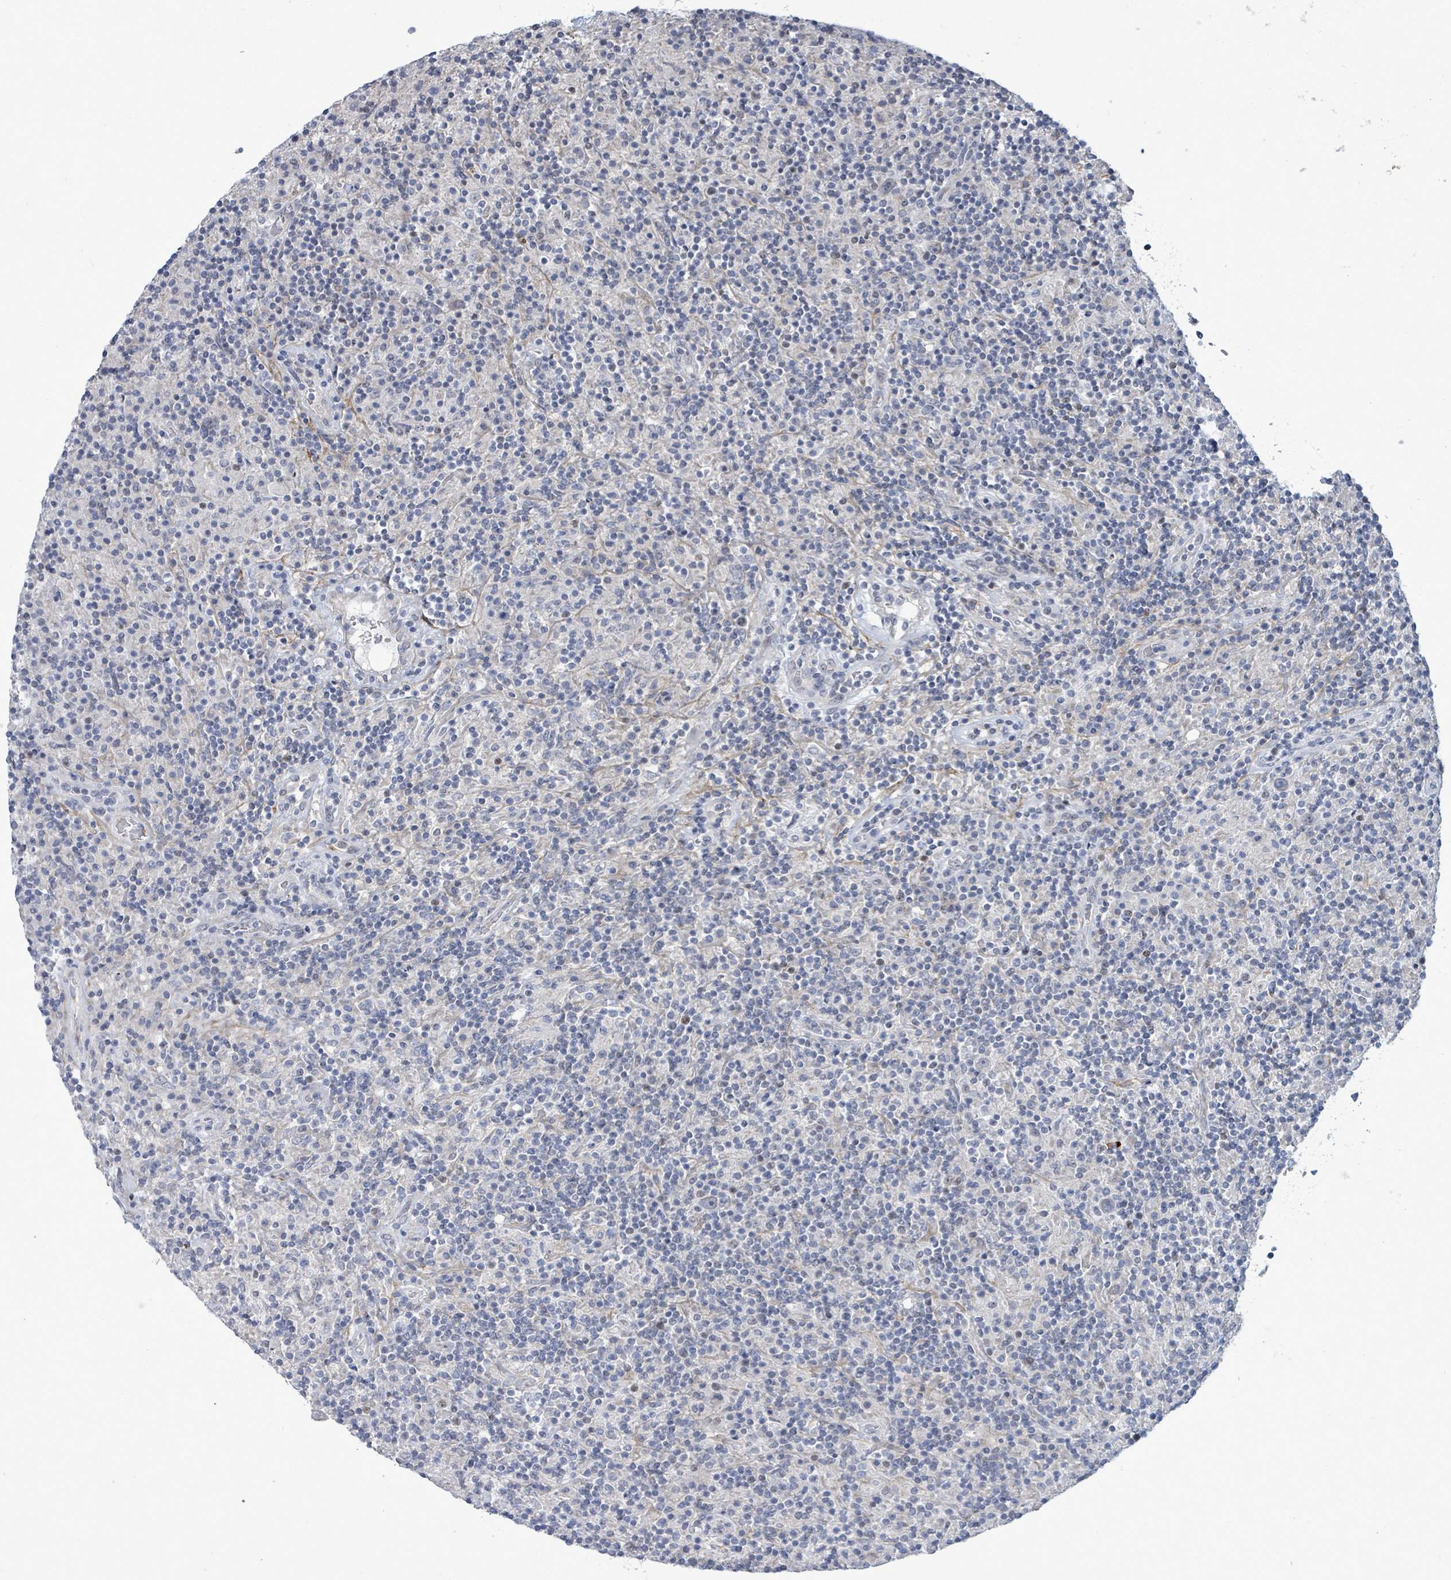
{"staining": {"intensity": "negative", "quantity": "none", "location": "none"}, "tissue": "lymphoma", "cell_type": "Tumor cells", "image_type": "cancer", "snomed": [{"axis": "morphology", "description": "Hodgkin's disease, NOS"}, {"axis": "topography", "description": "Lymph node"}], "caption": "An image of human lymphoma is negative for staining in tumor cells. (Immunohistochemistry (ihc), brightfield microscopy, high magnification).", "gene": "ZFPM1", "patient": {"sex": "male", "age": 70}}